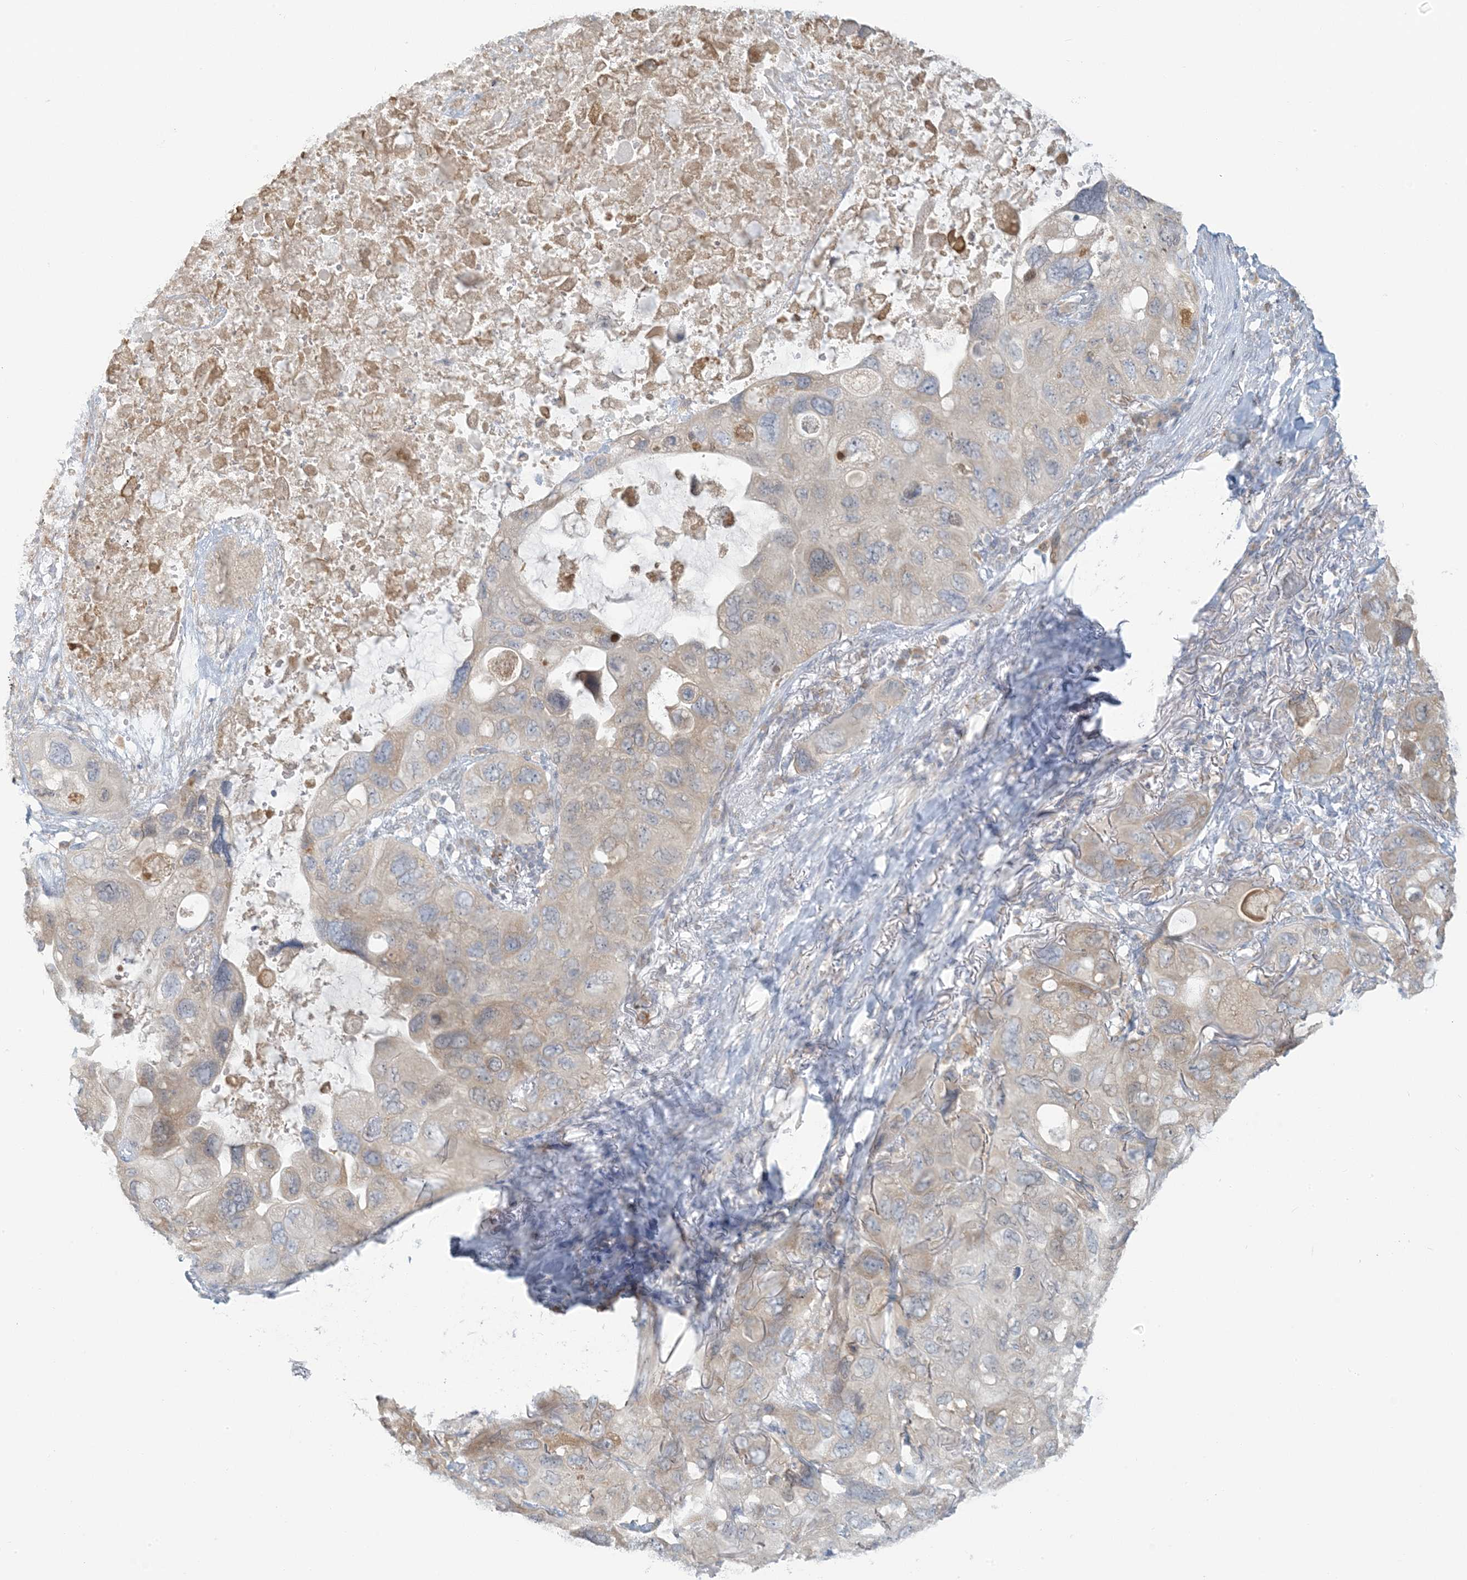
{"staining": {"intensity": "weak", "quantity": ">75%", "location": "cytoplasmic/membranous"}, "tissue": "lung cancer", "cell_type": "Tumor cells", "image_type": "cancer", "snomed": [{"axis": "morphology", "description": "Squamous cell carcinoma, NOS"}, {"axis": "topography", "description": "Lung"}], "caption": "Tumor cells demonstrate low levels of weak cytoplasmic/membranous staining in approximately >75% of cells in lung cancer (squamous cell carcinoma).", "gene": "EEFSEC", "patient": {"sex": "female", "age": 73}}